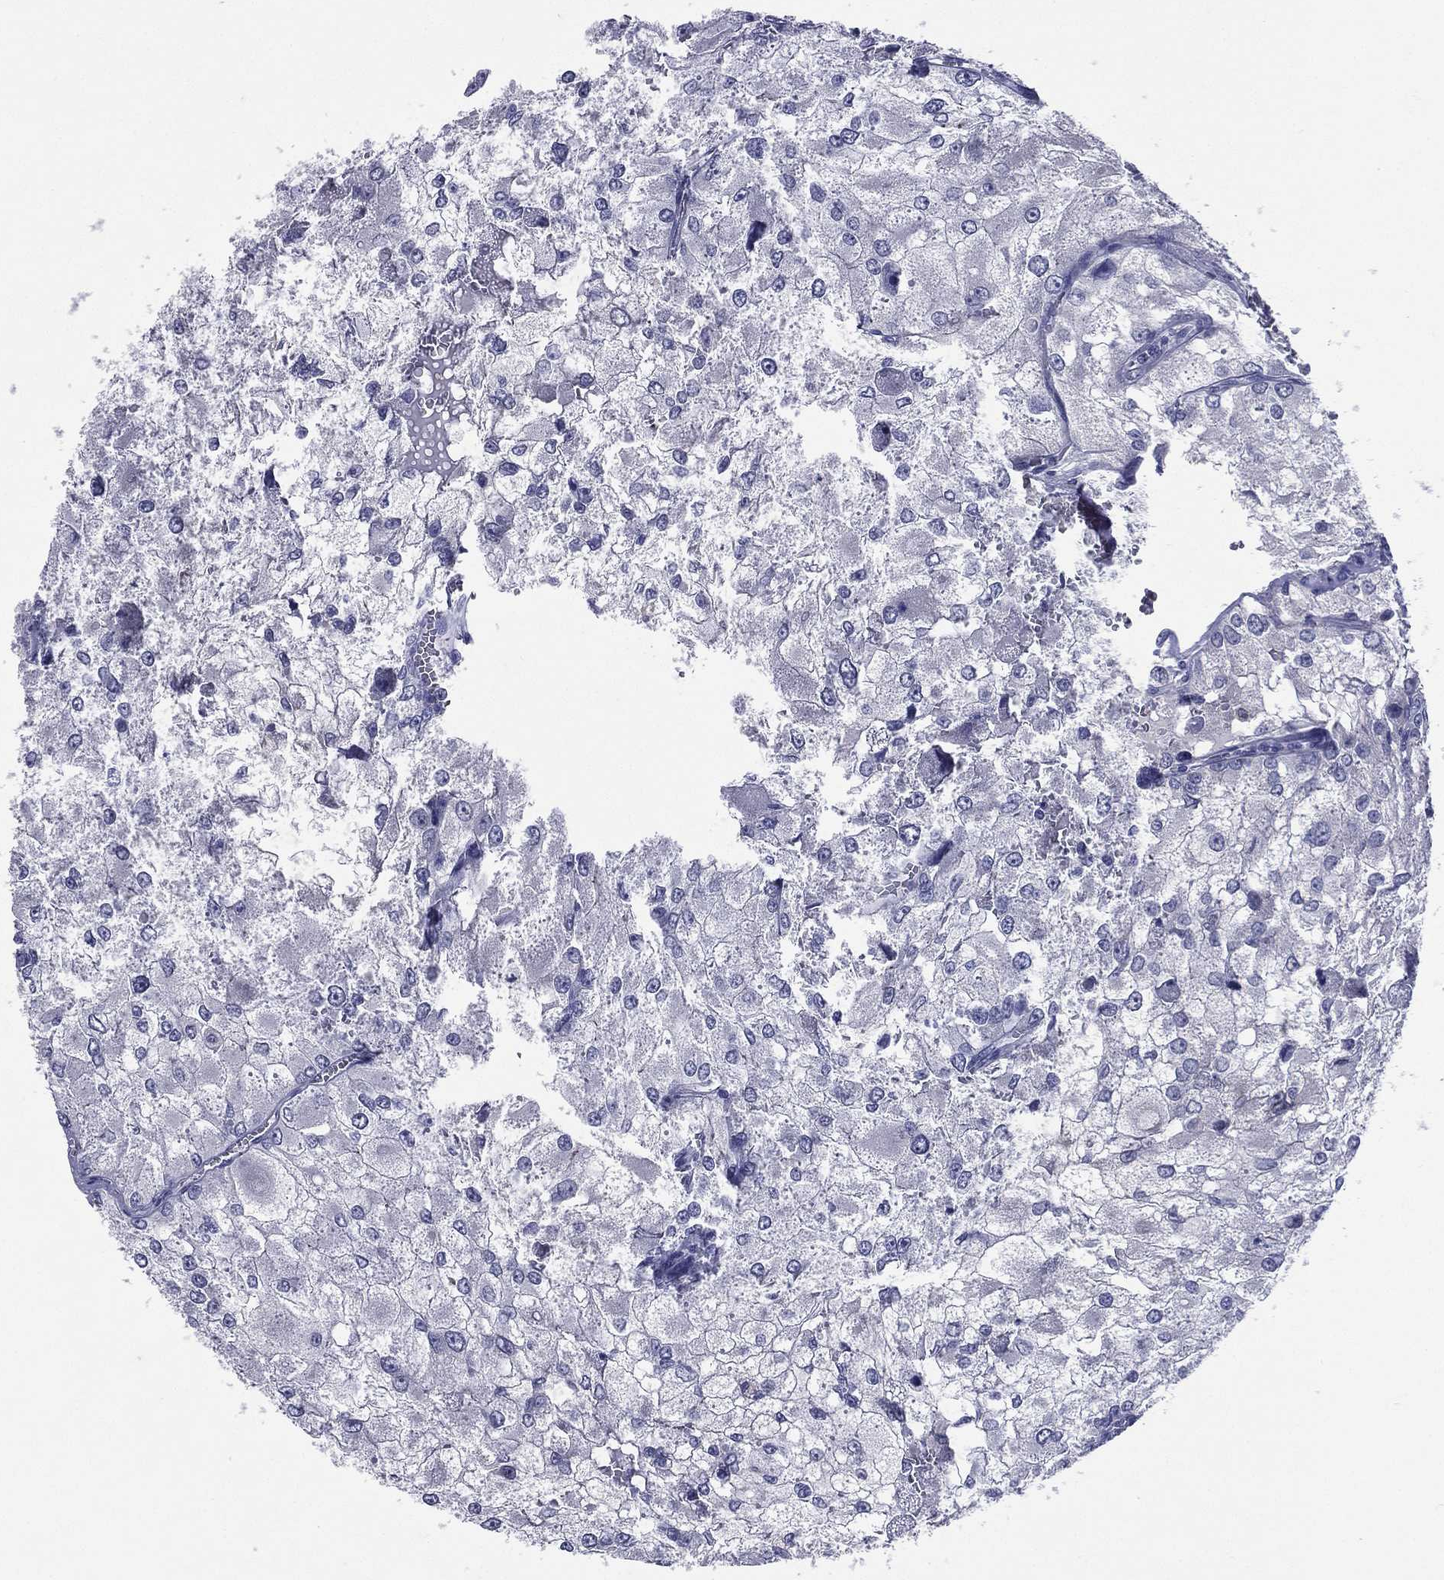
{"staining": {"intensity": "negative", "quantity": "none", "location": "none"}, "tissue": "renal cancer", "cell_type": "Tumor cells", "image_type": "cancer", "snomed": [{"axis": "morphology", "description": "Adenocarcinoma, NOS"}, {"axis": "topography", "description": "Kidney"}], "caption": "Immunohistochemistry micrograph of human renal adenocarcinoma stained for a protein (brown), which exhibits no staining in tumor cells.", "gene": "TGM1", "patient": {"sex": "female", "age": 70}}